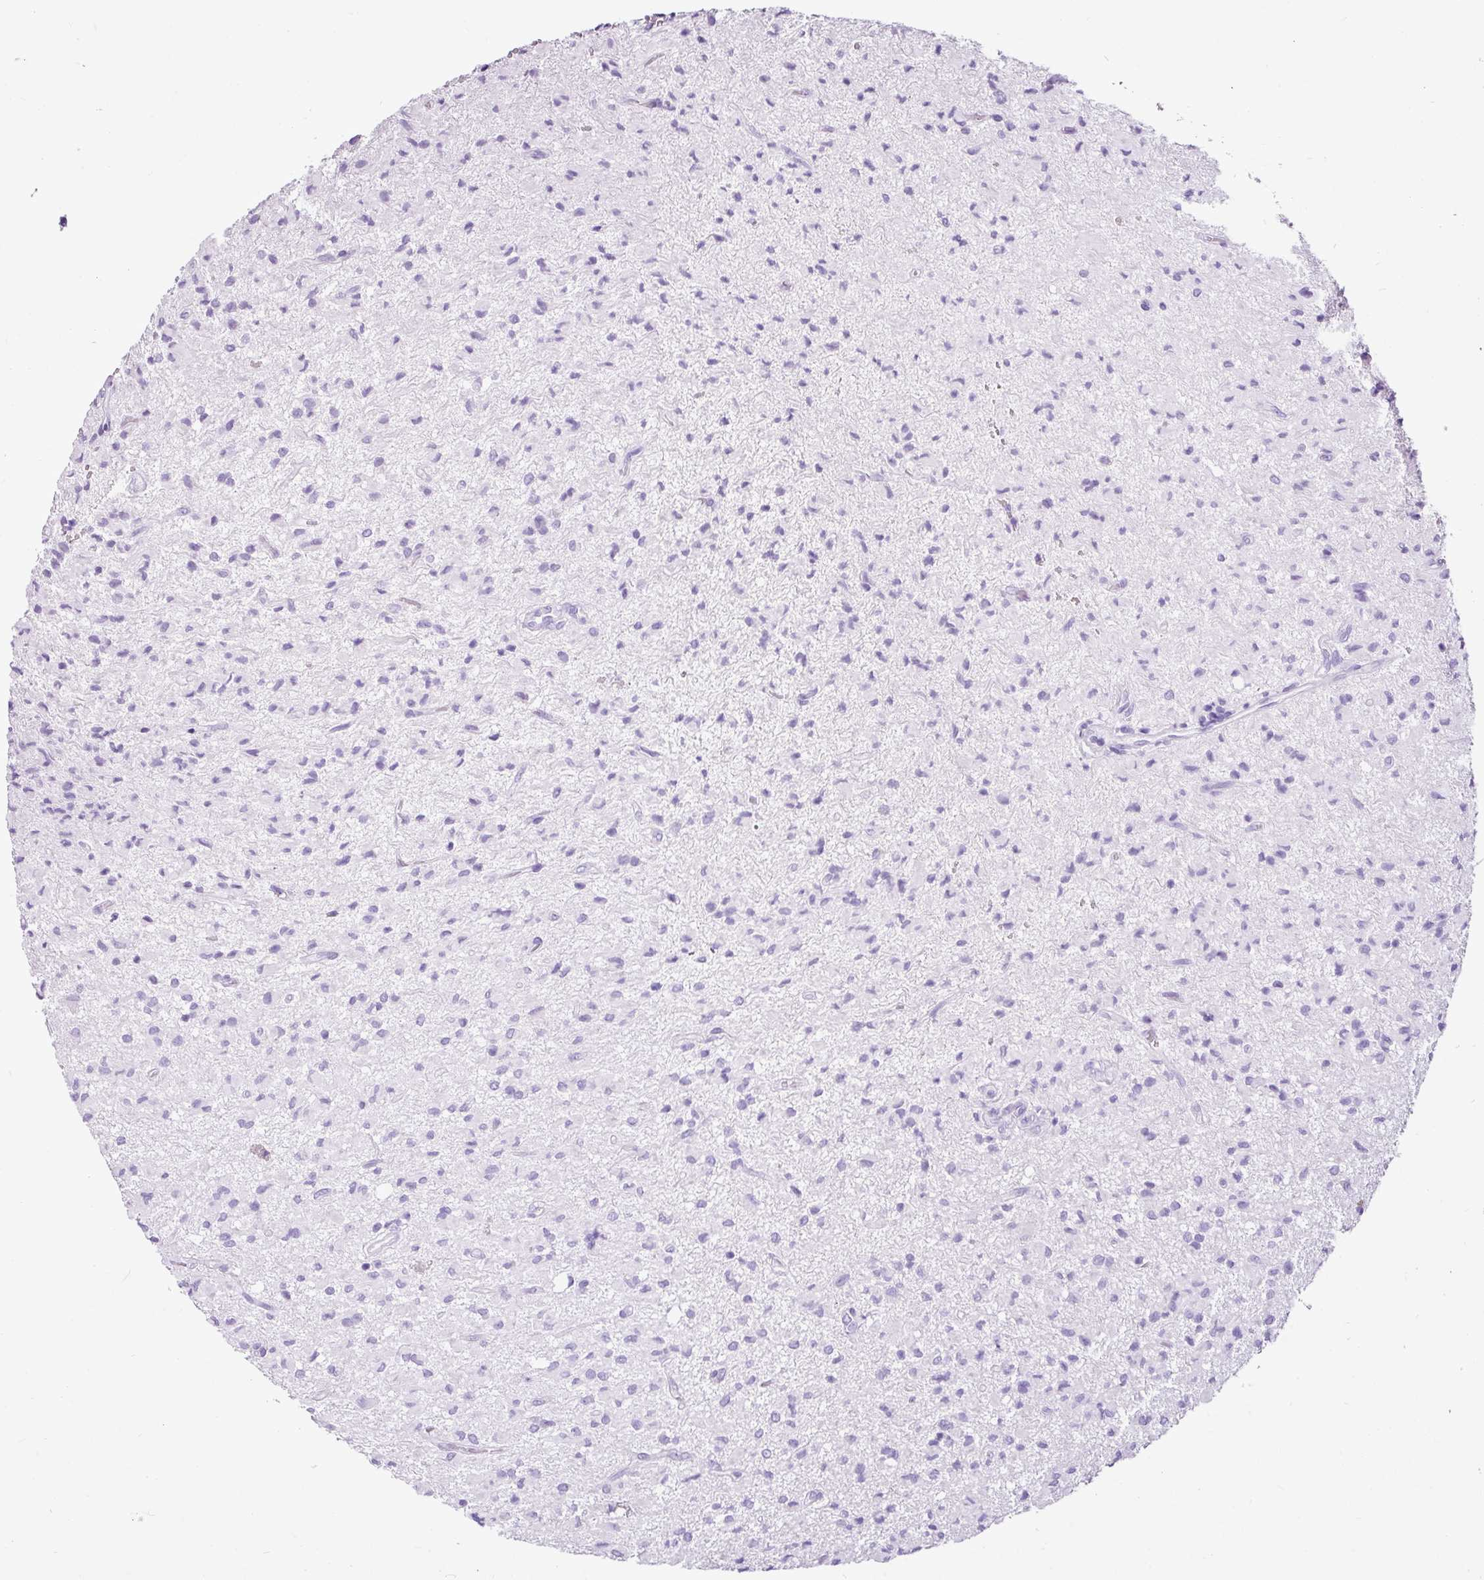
{"staining": {"intensity": "negative", "quantity": "none", "location": "none"}, "tissue": "glioma", "cell_type": "Tumor cells", "image_type": "cancer", "snomed": [{"axis": "morphology", "description": "Glioma, malignant, Low grade"}, {"axis": "topography", "description": "Brain"}], "caption": "Photomicrograph shows no protein staining in tumor cells of low-grade glioma (malignant) tissue.", "gene": "LILRB4", "patient": {"sex": "female", "age": 33}}